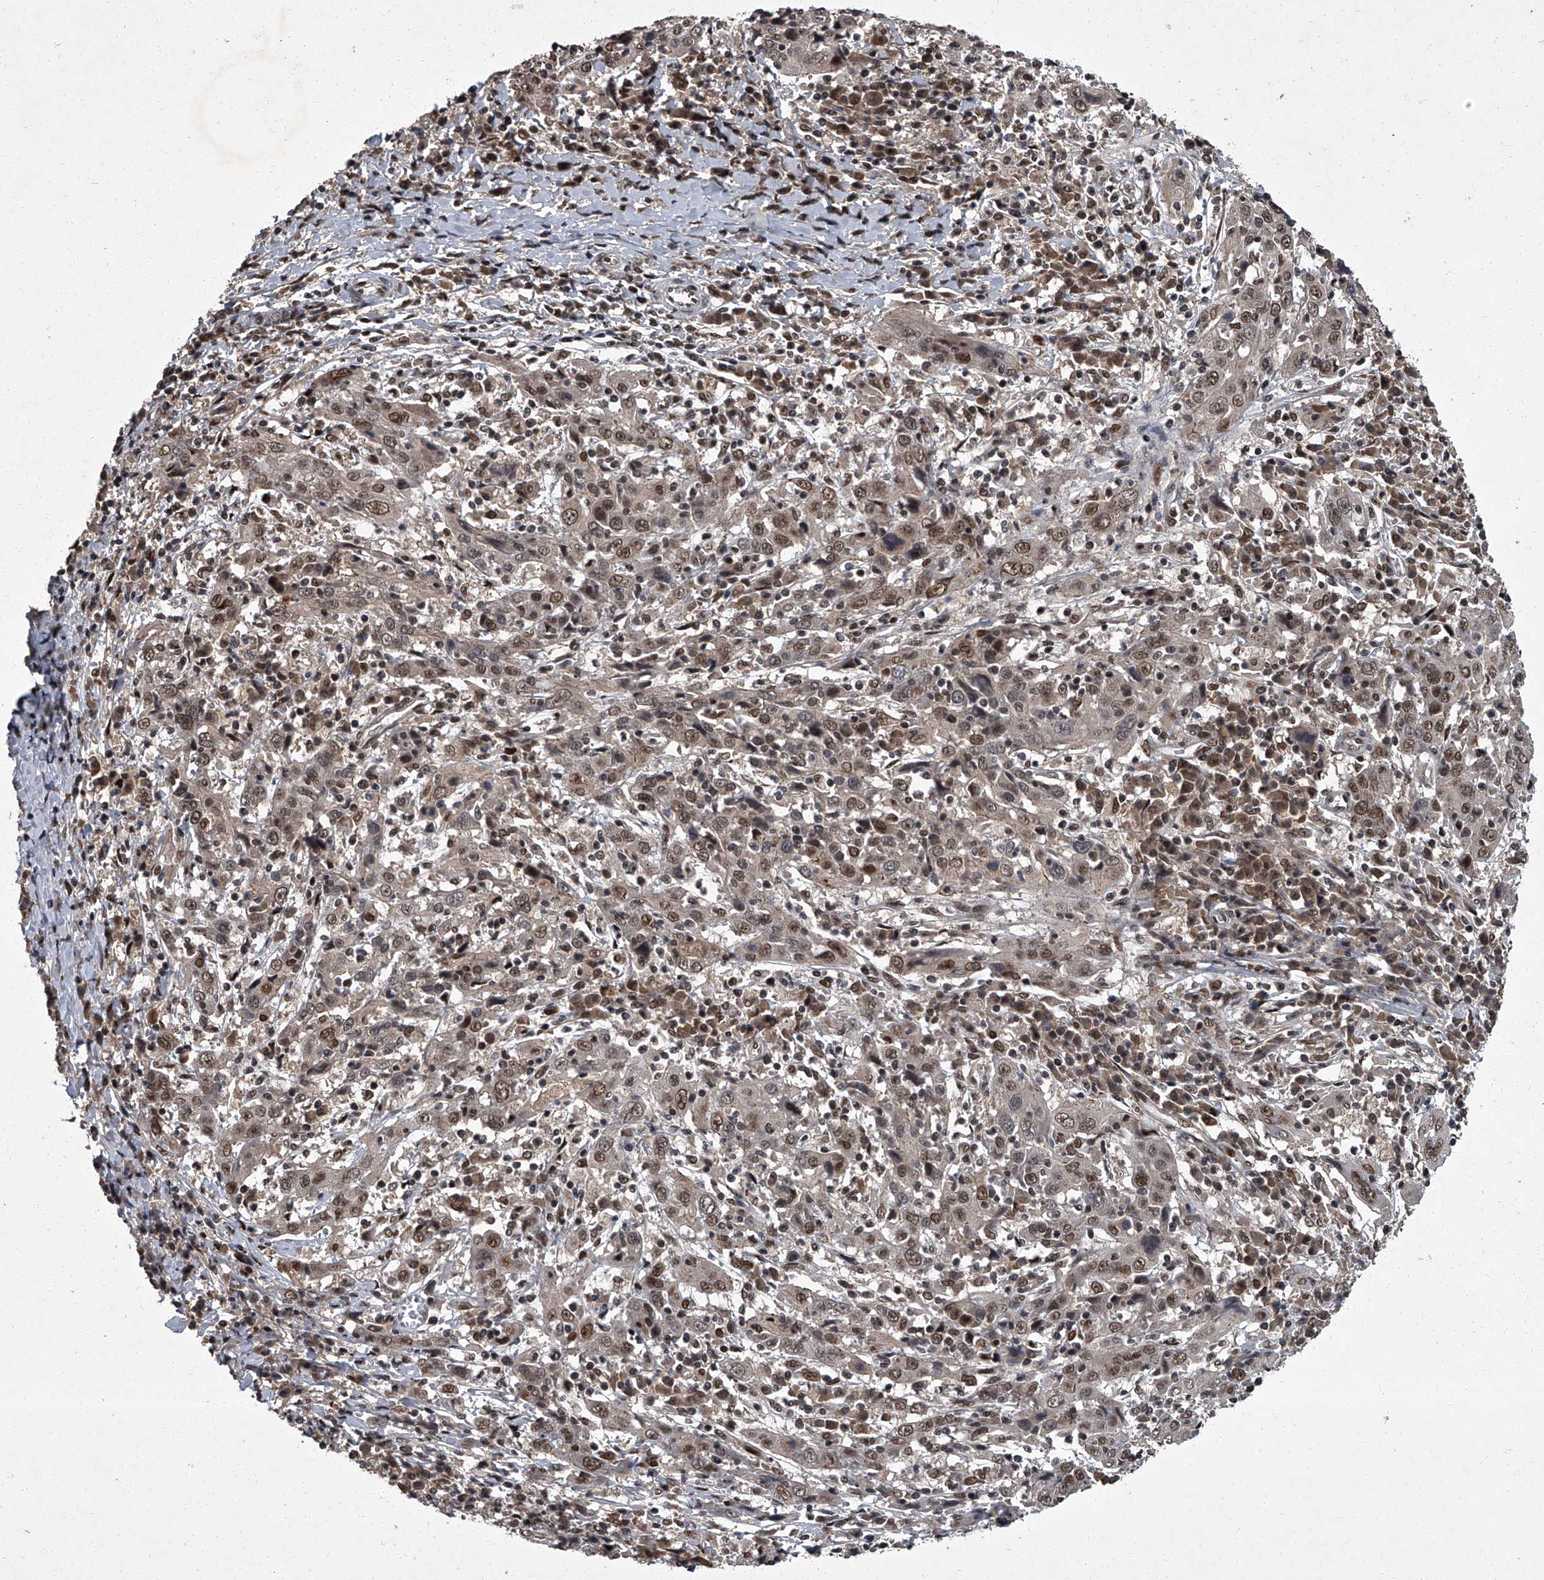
{"staining": {"intensity": "moderate", "quantity": ">75%", "location": "nuclear"}, "tissue": "cervical cancer", "cell_type": "Tumor cells", "image_type": "cancer", "snomed": [{"axis": "morphology", "description": "Squamous cell carcinoma, NOS"}, {"axis": "topography", "description": "Cervix"}], "caption": "Cervical cancer (squamous cell carcinoma) stained for a protein (brown) displays moderate nuclear positive positivity in approximately >75% of tumor cells.", "gene": "ZNF518B", "patient": {"sex": "female", "age": 46}}